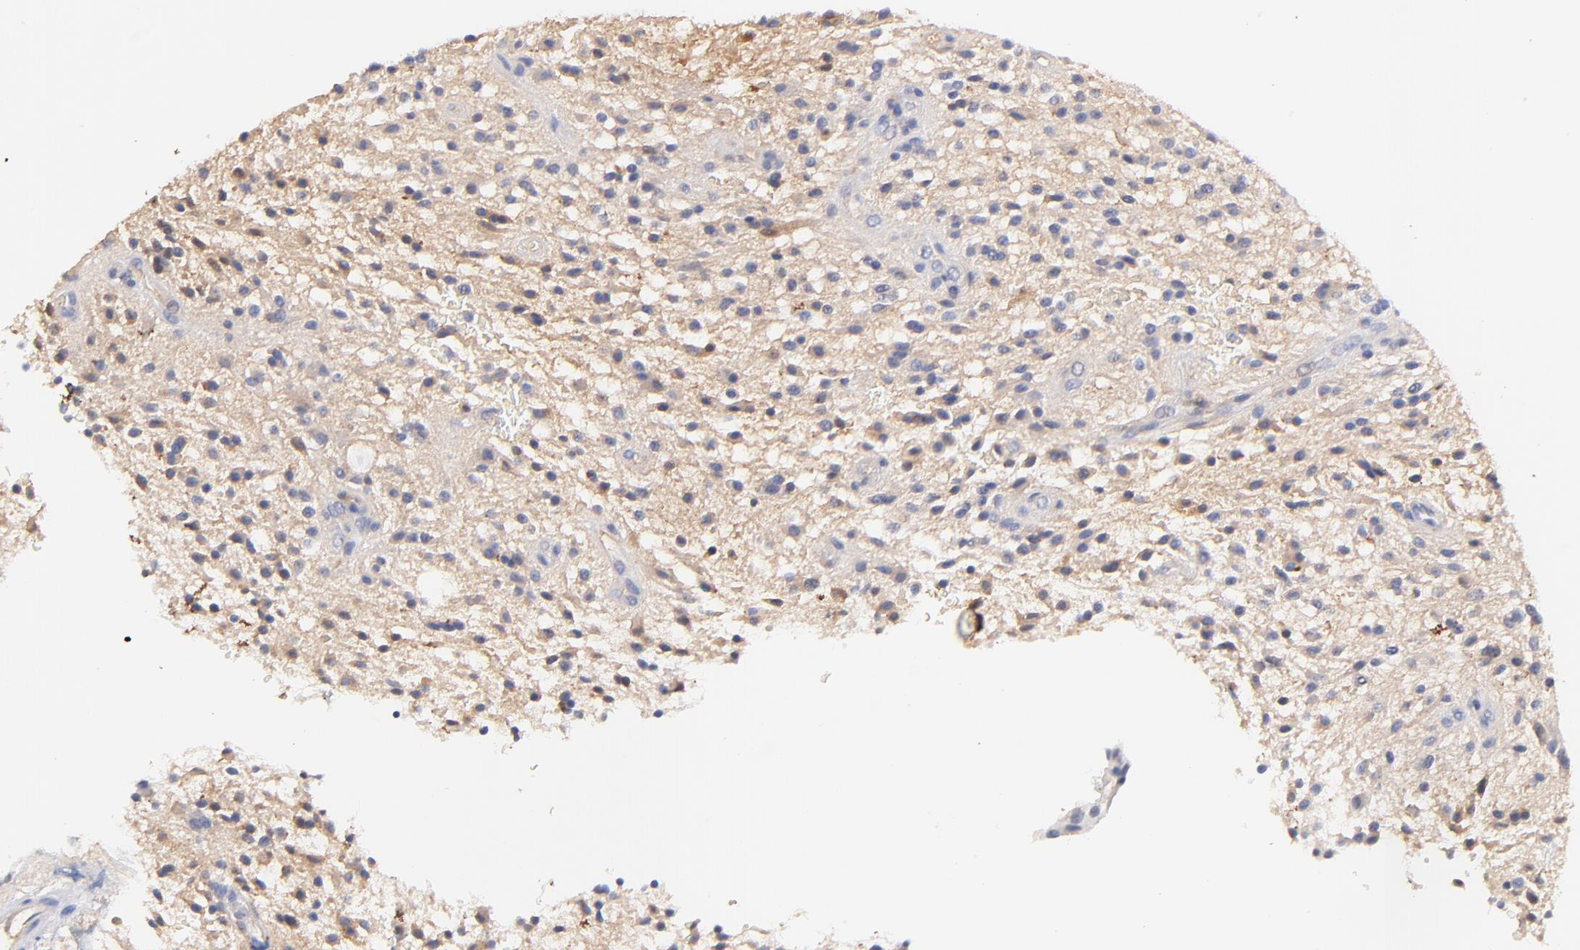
{"staining": {"intensity": "weak", "quantity": "<25%", "location": "cytoplasmic/membranous"}, "tissue": "glioma", "cell_type": "Tumor cells", "image_type": "cancer", "snomed": [{"axis": "morphology", "description": "Glioma, malignant, NOS"}, {"axis": "topography", "description": "Cerebellum"}], "caption": "Immunohistochemical staining of glioma (malignant) exhibits no significant staining in tumor cells.", "gene": "IGLV7-43", "patient": {"sex": "female", "age": 10}}